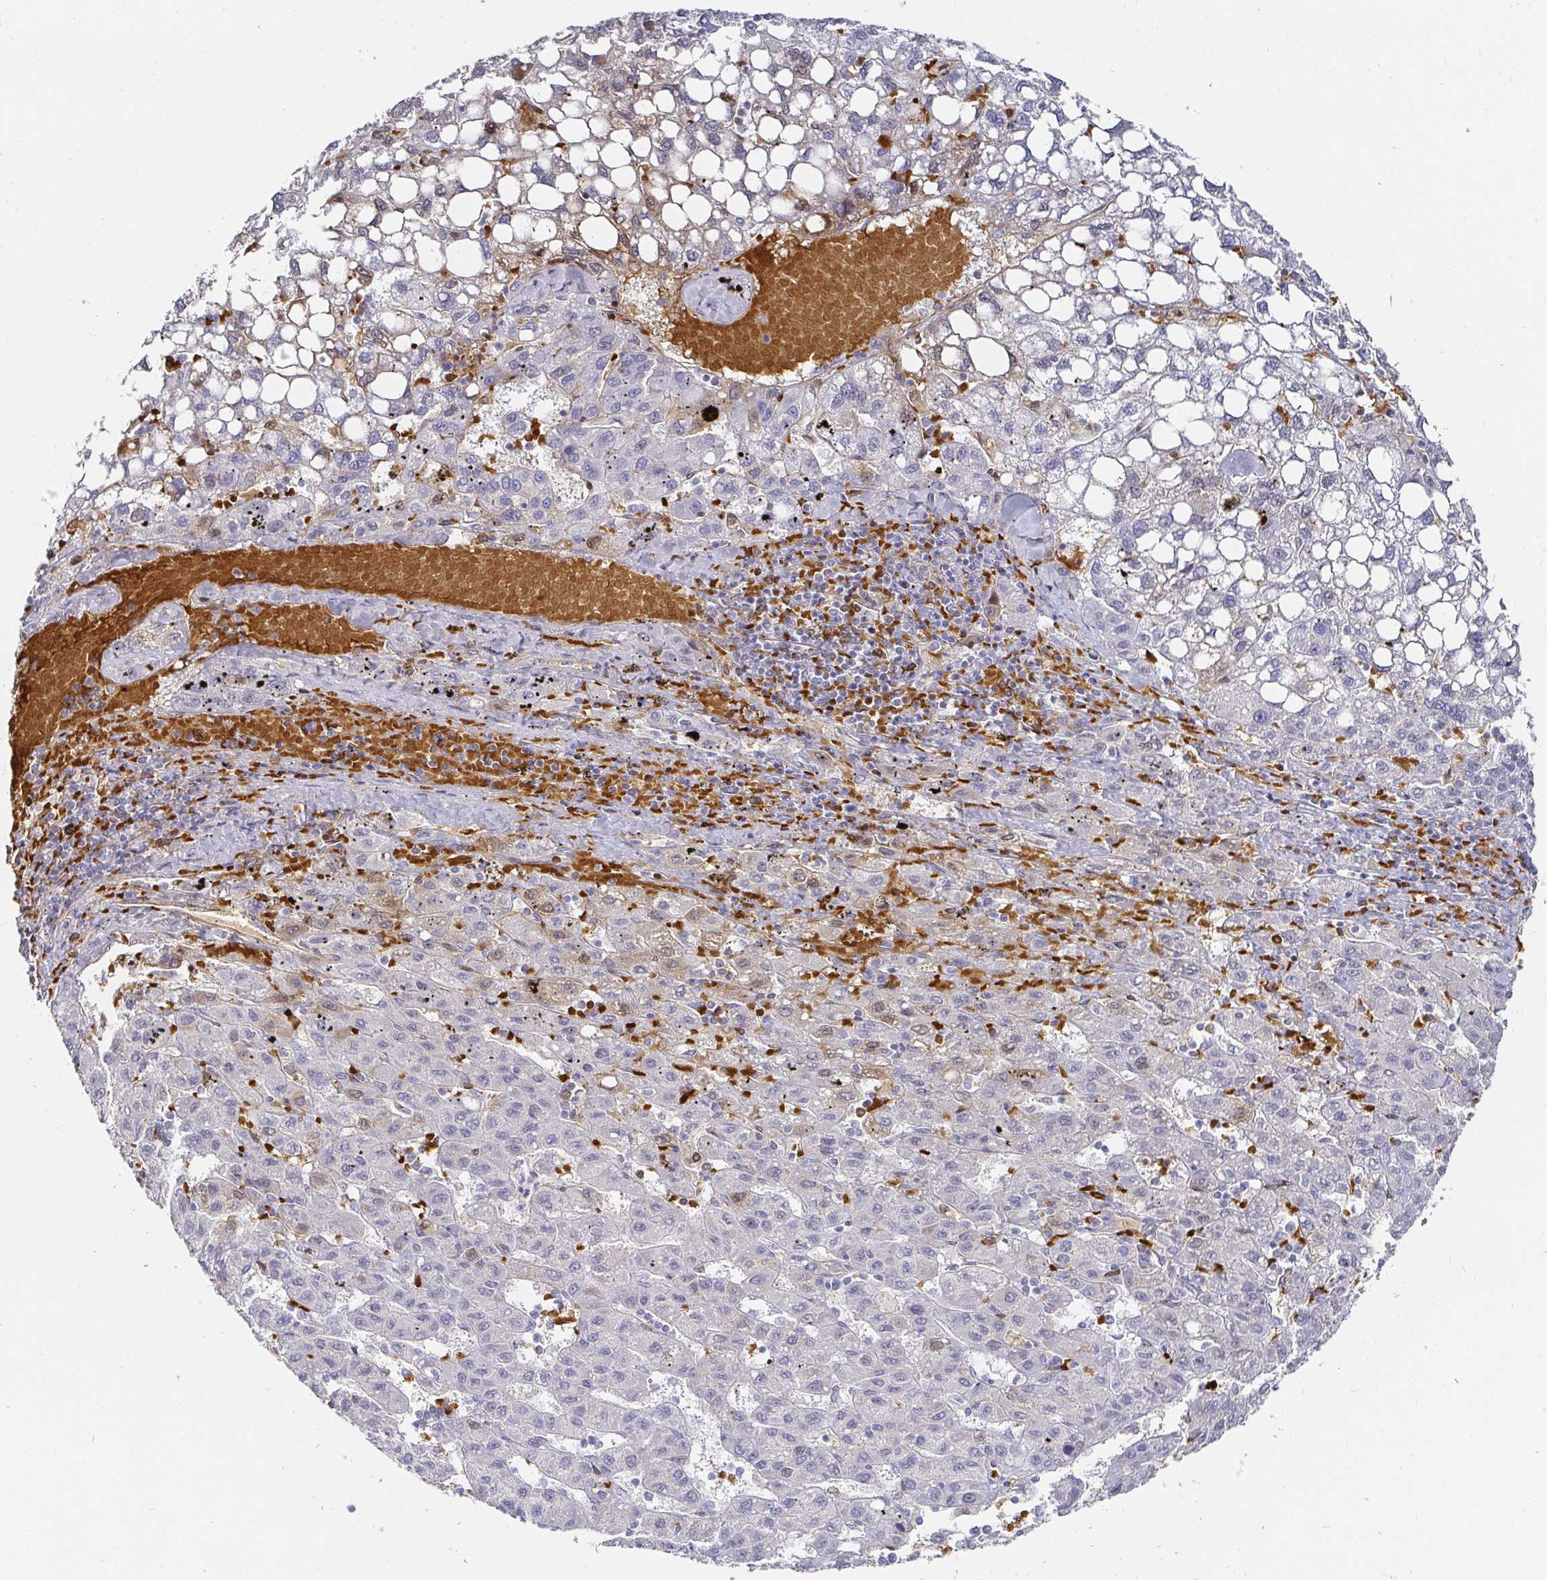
{"staining": {"intensity": "negative", "quantity": "none", "location": "none"}, "tissue": "liver cancer", "cell_type": "Tumor cells", "image_type": "cancer", "snomed": [{"axis": "morphology", "description": "Carcinoma, Hepatocellular, NOS"}, {"axis": "topography", "description": "Liver"}], "caption": "Tumor cells show no significant protein positivity in hepatocellular carcinoma (liver).", "gene": "FGF21", "patient": {"sex": "female", "age": 82}}